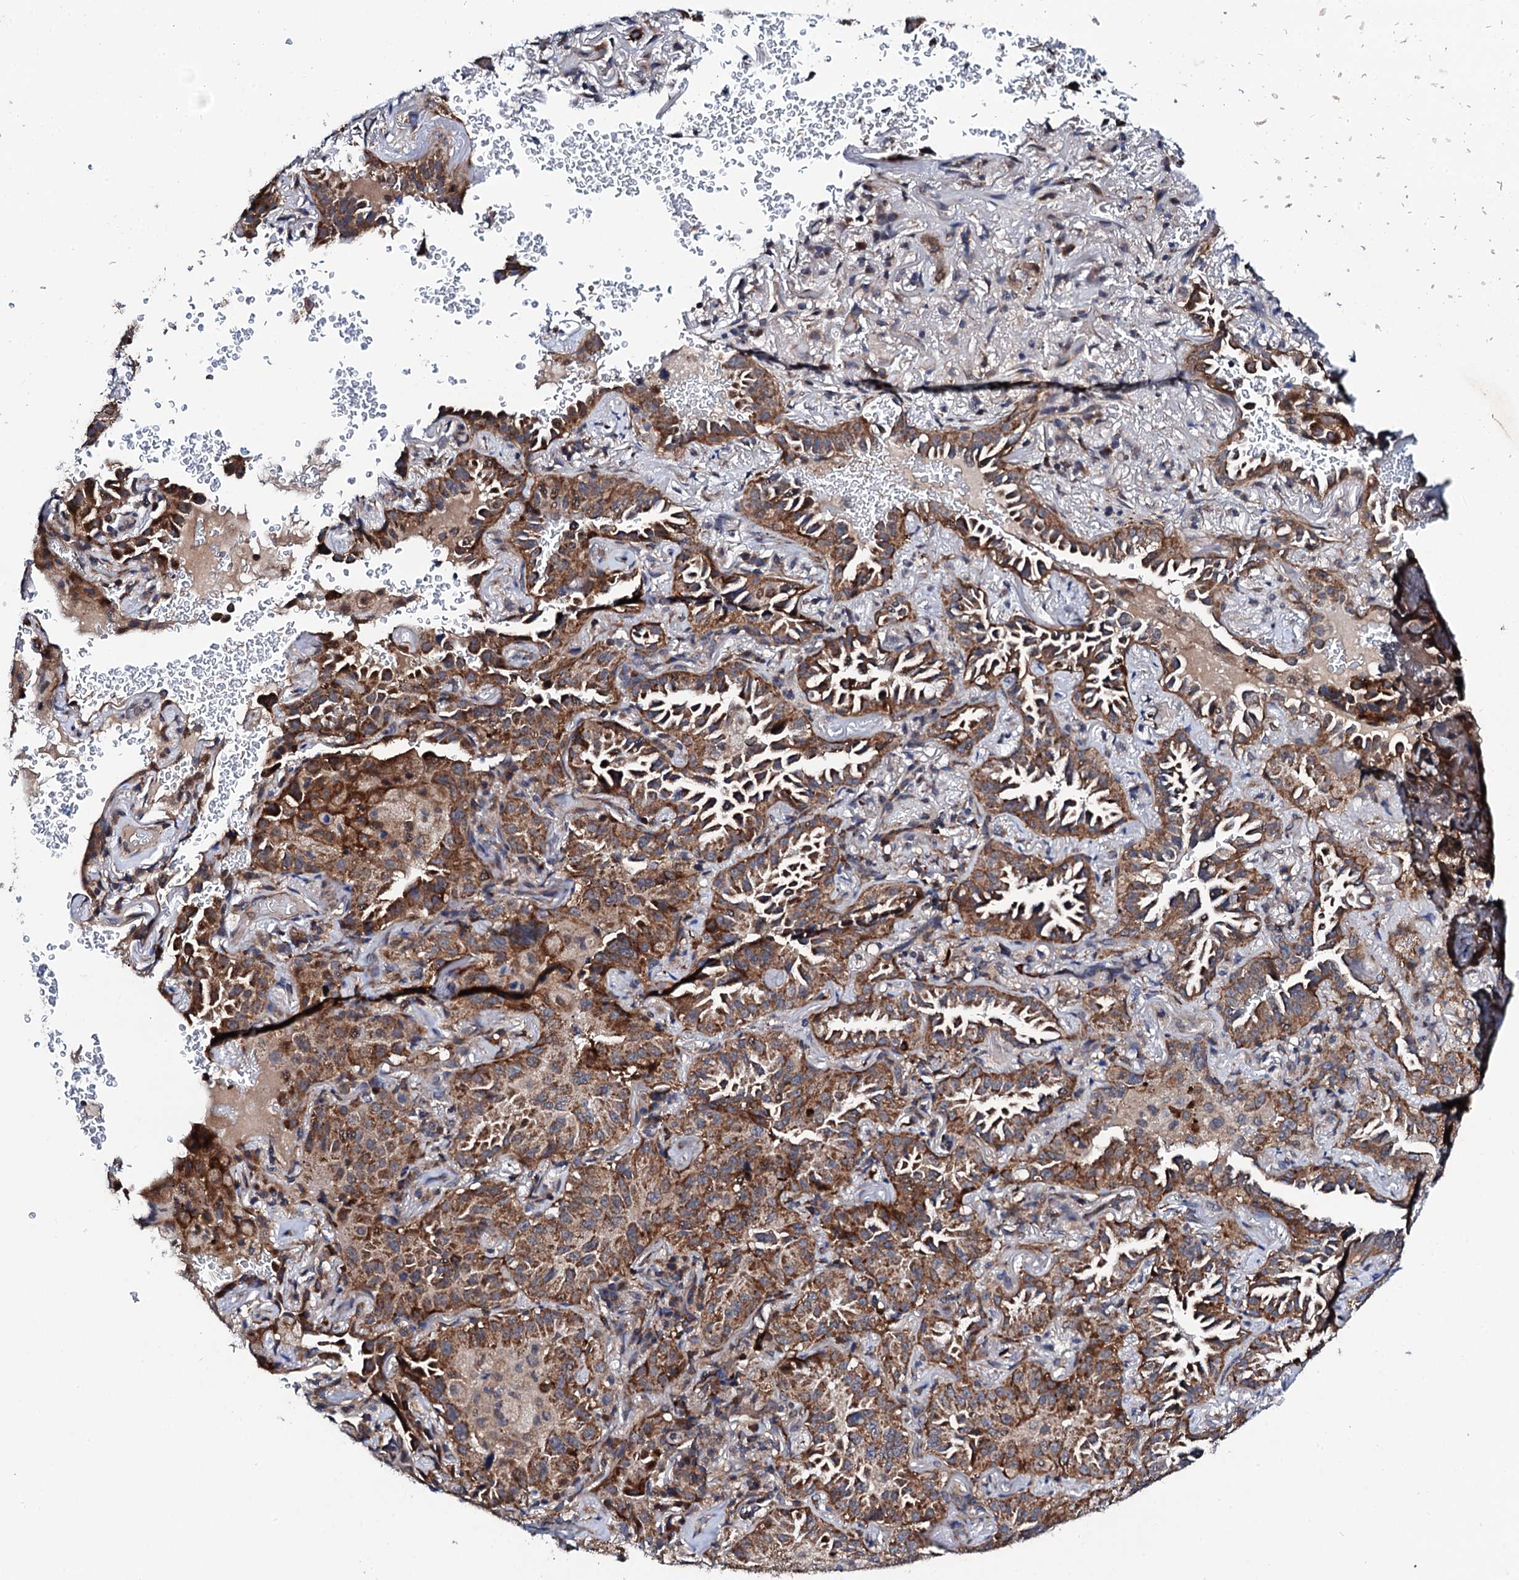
{"staining": {"intensity": "moderate", "quantity": ">75%", "location": "cytoplasmic/membranous"}, "tissue": "lung cancer", "cell_type": "Tumor cells", "image_type": "cancer", "snomed": [{"axis": "morphology", "description": "Adenocarcinoma, NOS"}, {"axis": "topography", "description": "Lung"}], "caption": "Human adenocarcinoma (lung) stained for a protein (brown) reveals moderate cytoplasmic/membranous positive staining in about >75% of tumor cells.", "gene": "COG4", "patient": {"sex": "female", "age": 69}}